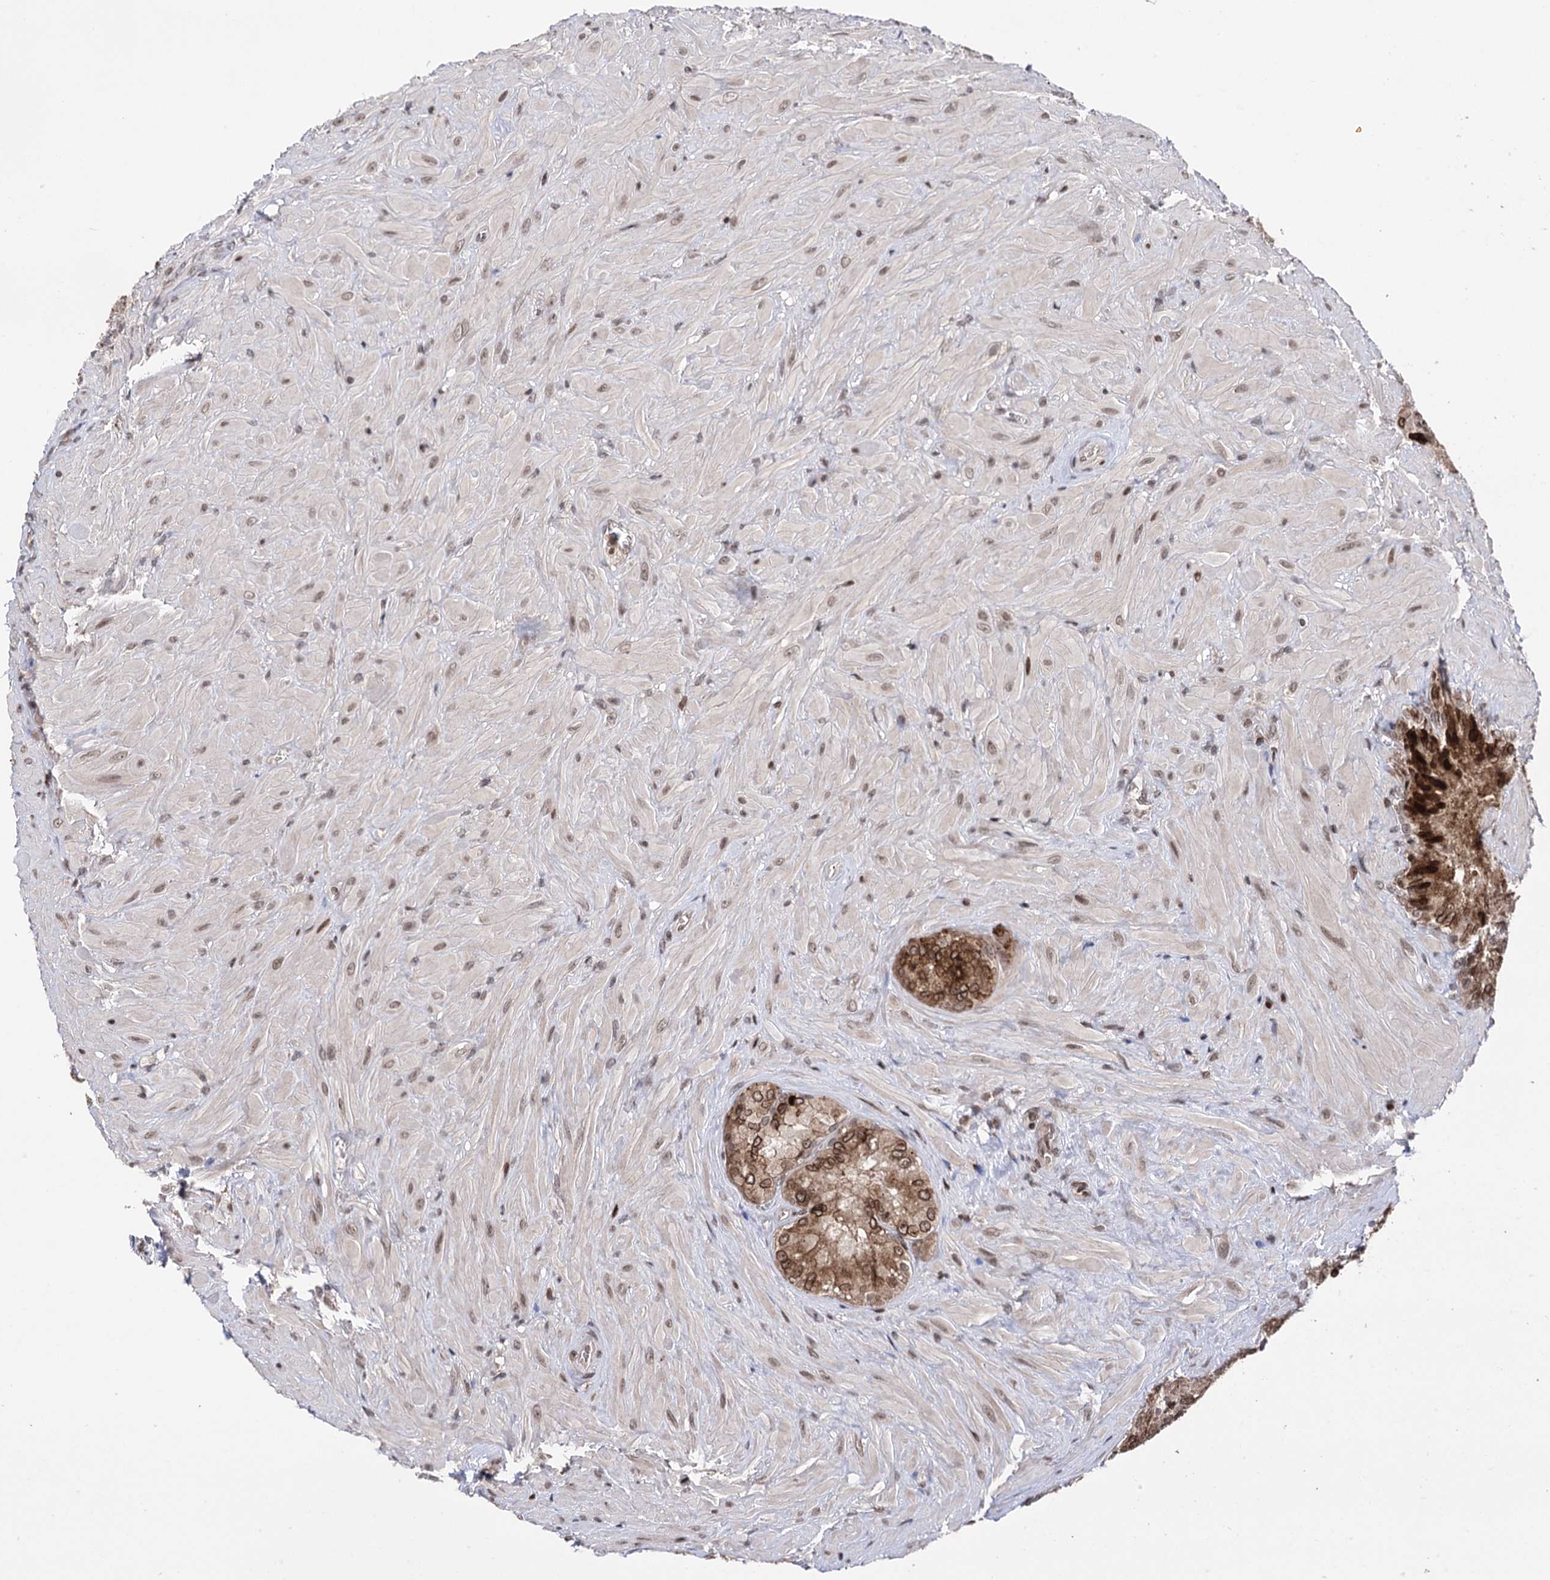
{"staining": {"intensity": "moderate", "quantity": ">75%", "location": "cytoplasmic/membranous,nuclear"}, "tissue": "seminal vesicle", "cell_type": "Glandular cells", "image_type": "normal", "snomed": [{"axis": "morphology", "description": "Normal tissue, NOS"}, {"axis": "topography", "description": "Seminal veicle"}], "caption": "Normal seminal vesicle demonstrates moderate cytoplasmic/membranous,nuclear positivity in about >75% of glandular cells Using DAB (brown) and hematoxylin (blue) stains, captured at high magnification using brightfield microscopy..", "gene": "CCDC77", "patient": {"sex": "male", "age": 62}}